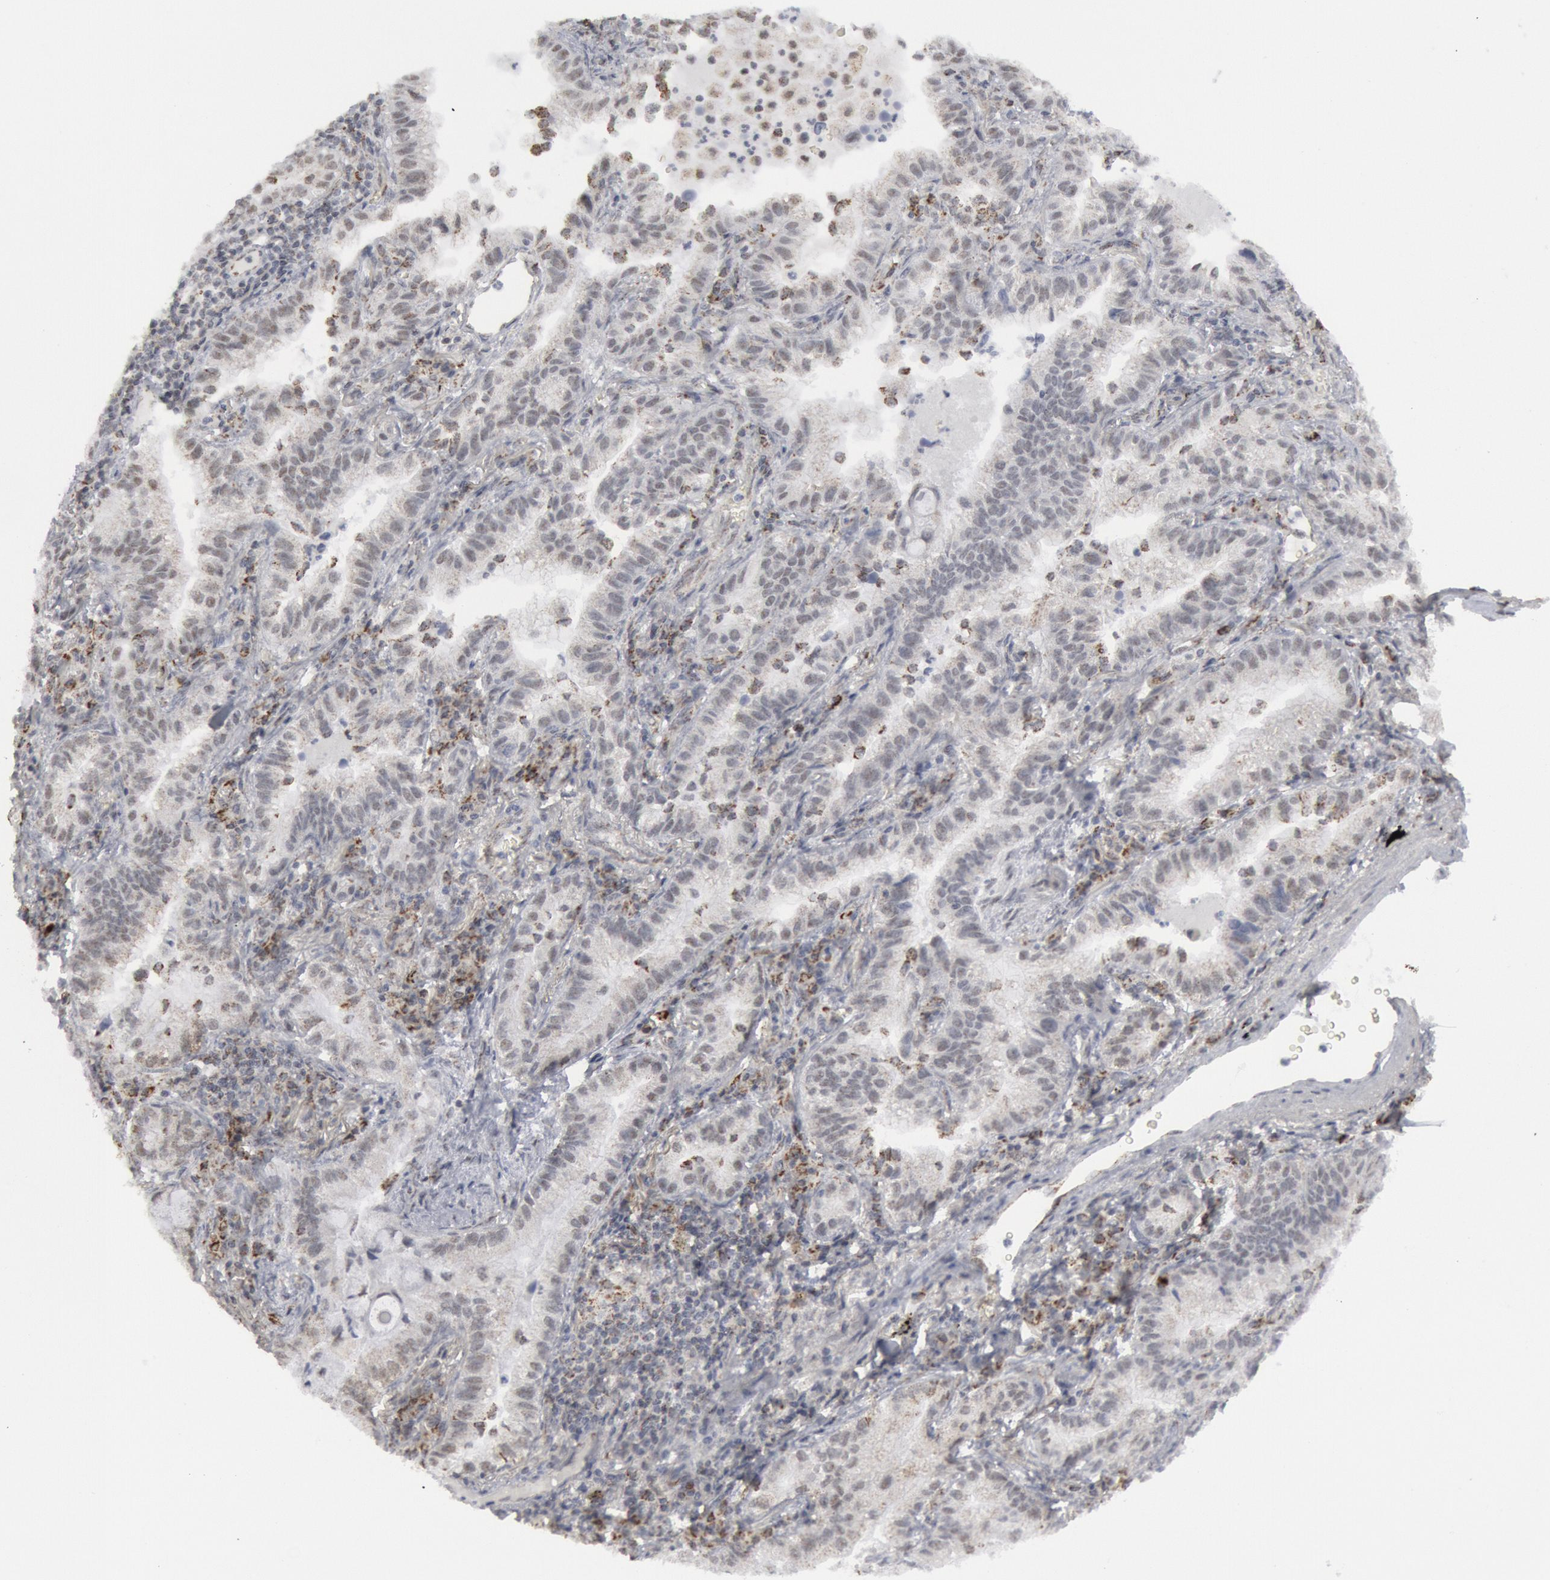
{"staining": {"intensity": "negative", "quantity": "none", "location": "none"}, "tissue": "lung cancer", "cell_type": "Tumor cells", "image_type": "cancer", "snomed": [{"axis": "morphology", "description": "Adenocarcinoma, NOS"}, {"axis": "topography", "description": "Lung"}], "caption": "A high-resolution photomicrograph shows immunohistochemistry (IHC) staining of lung adenocarcinoma, which exhibits no significant expression in tumor cells. The staining is performed using DAB (3,3'-diaminobenzidine) brown chromogen with nuclei counter-stained in using hematoxylin.", "gene": "CASP9", "patient": {"sex": "female", "age": 50}}